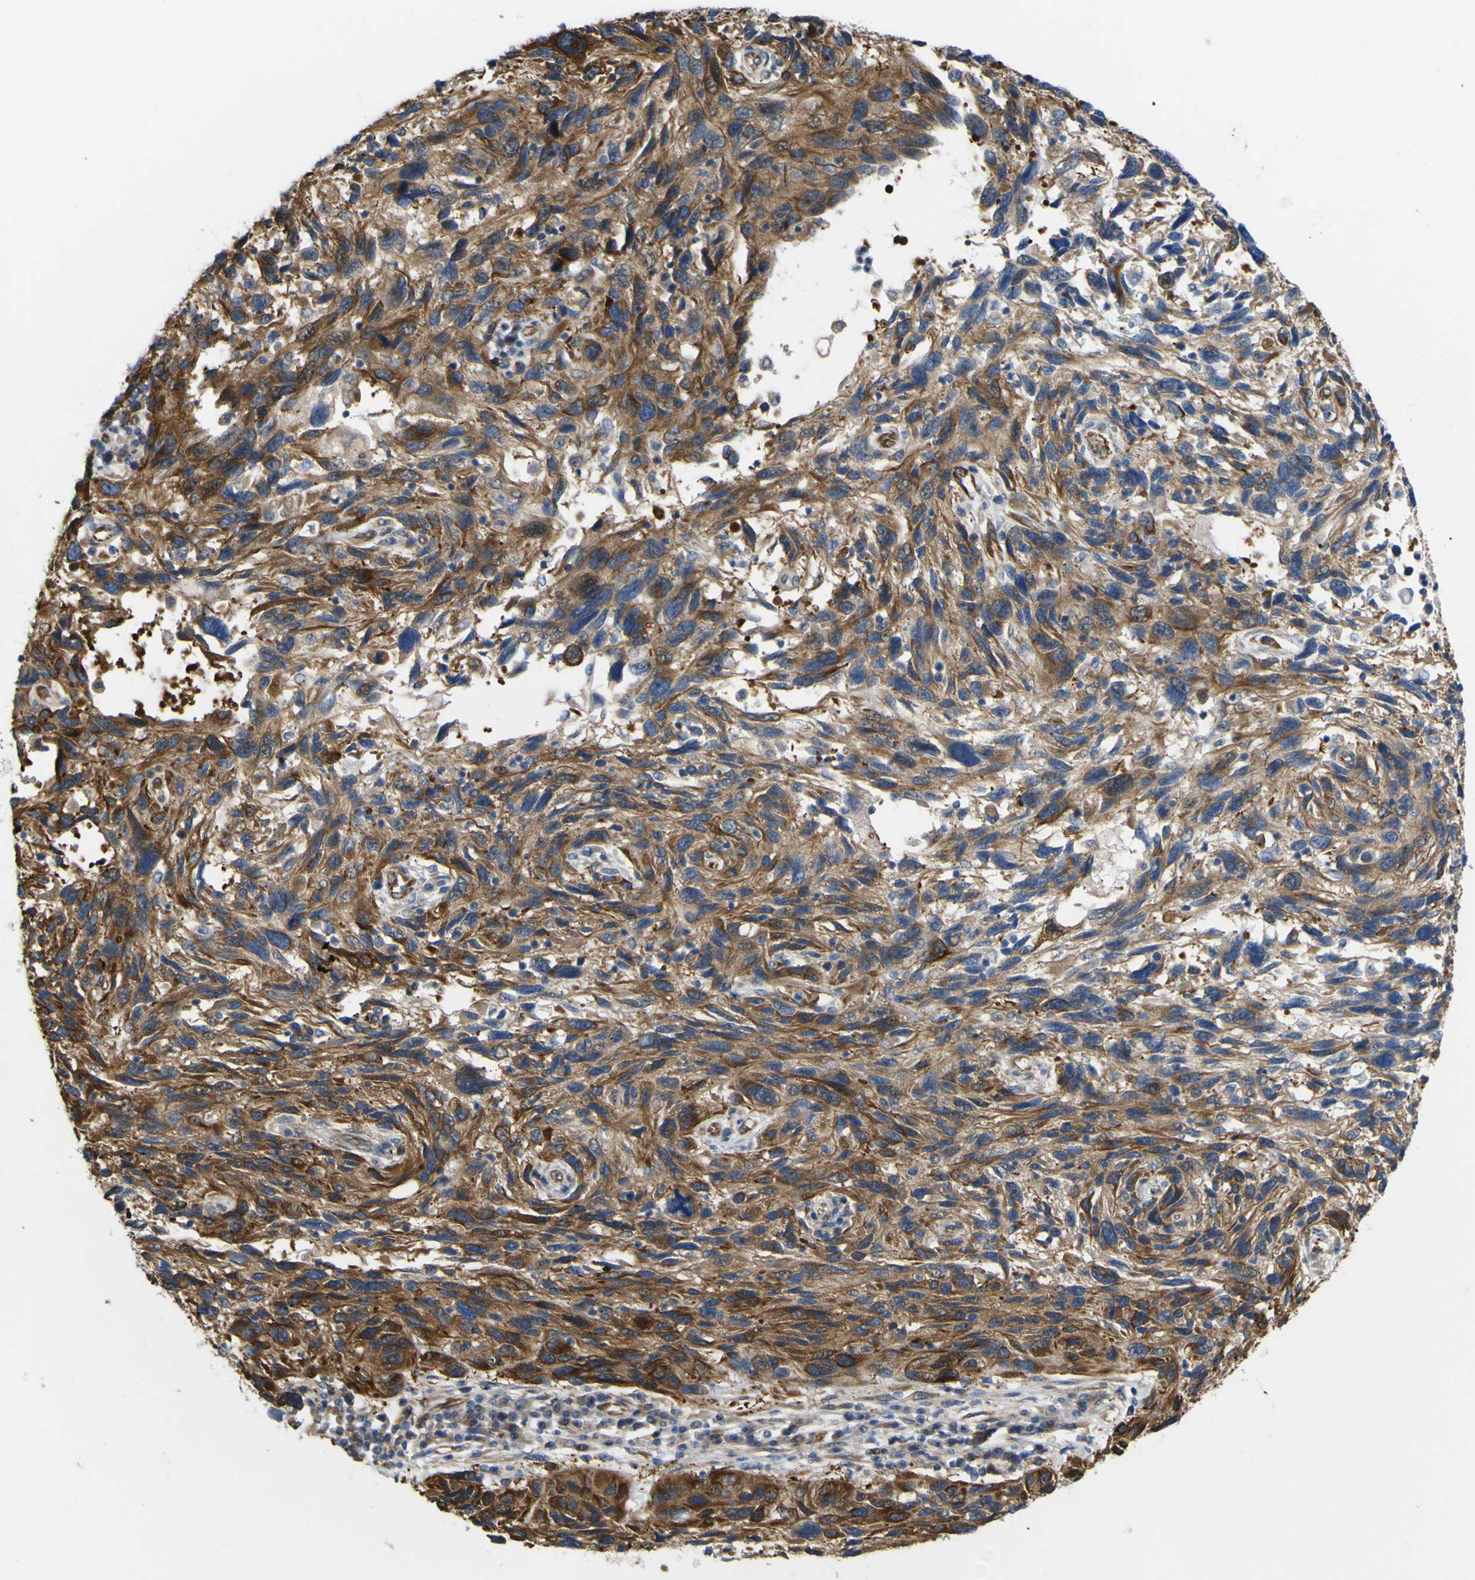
{"staining": {"intensity": "moderate", "quantity": ">75%", "location": "cytoplasmic/membranous"}, "tissue": "melanoma", "cell_type": "Tumor cells", "image_type": "cancer", "snomed": [{"axis": "morphology", "description": "Malignant melanoma, NOS"}, {"axis": "topography", "description": "Skin"}], "caption": "Immunohistochemical staining of human malignant melanoma demonstrates medium levels of moderate cytoplasmic/membranous protein expression in approximately >75% of tumor cells.", "gene": "JPH1", "patient": {"sex": "male", "age": 53}}